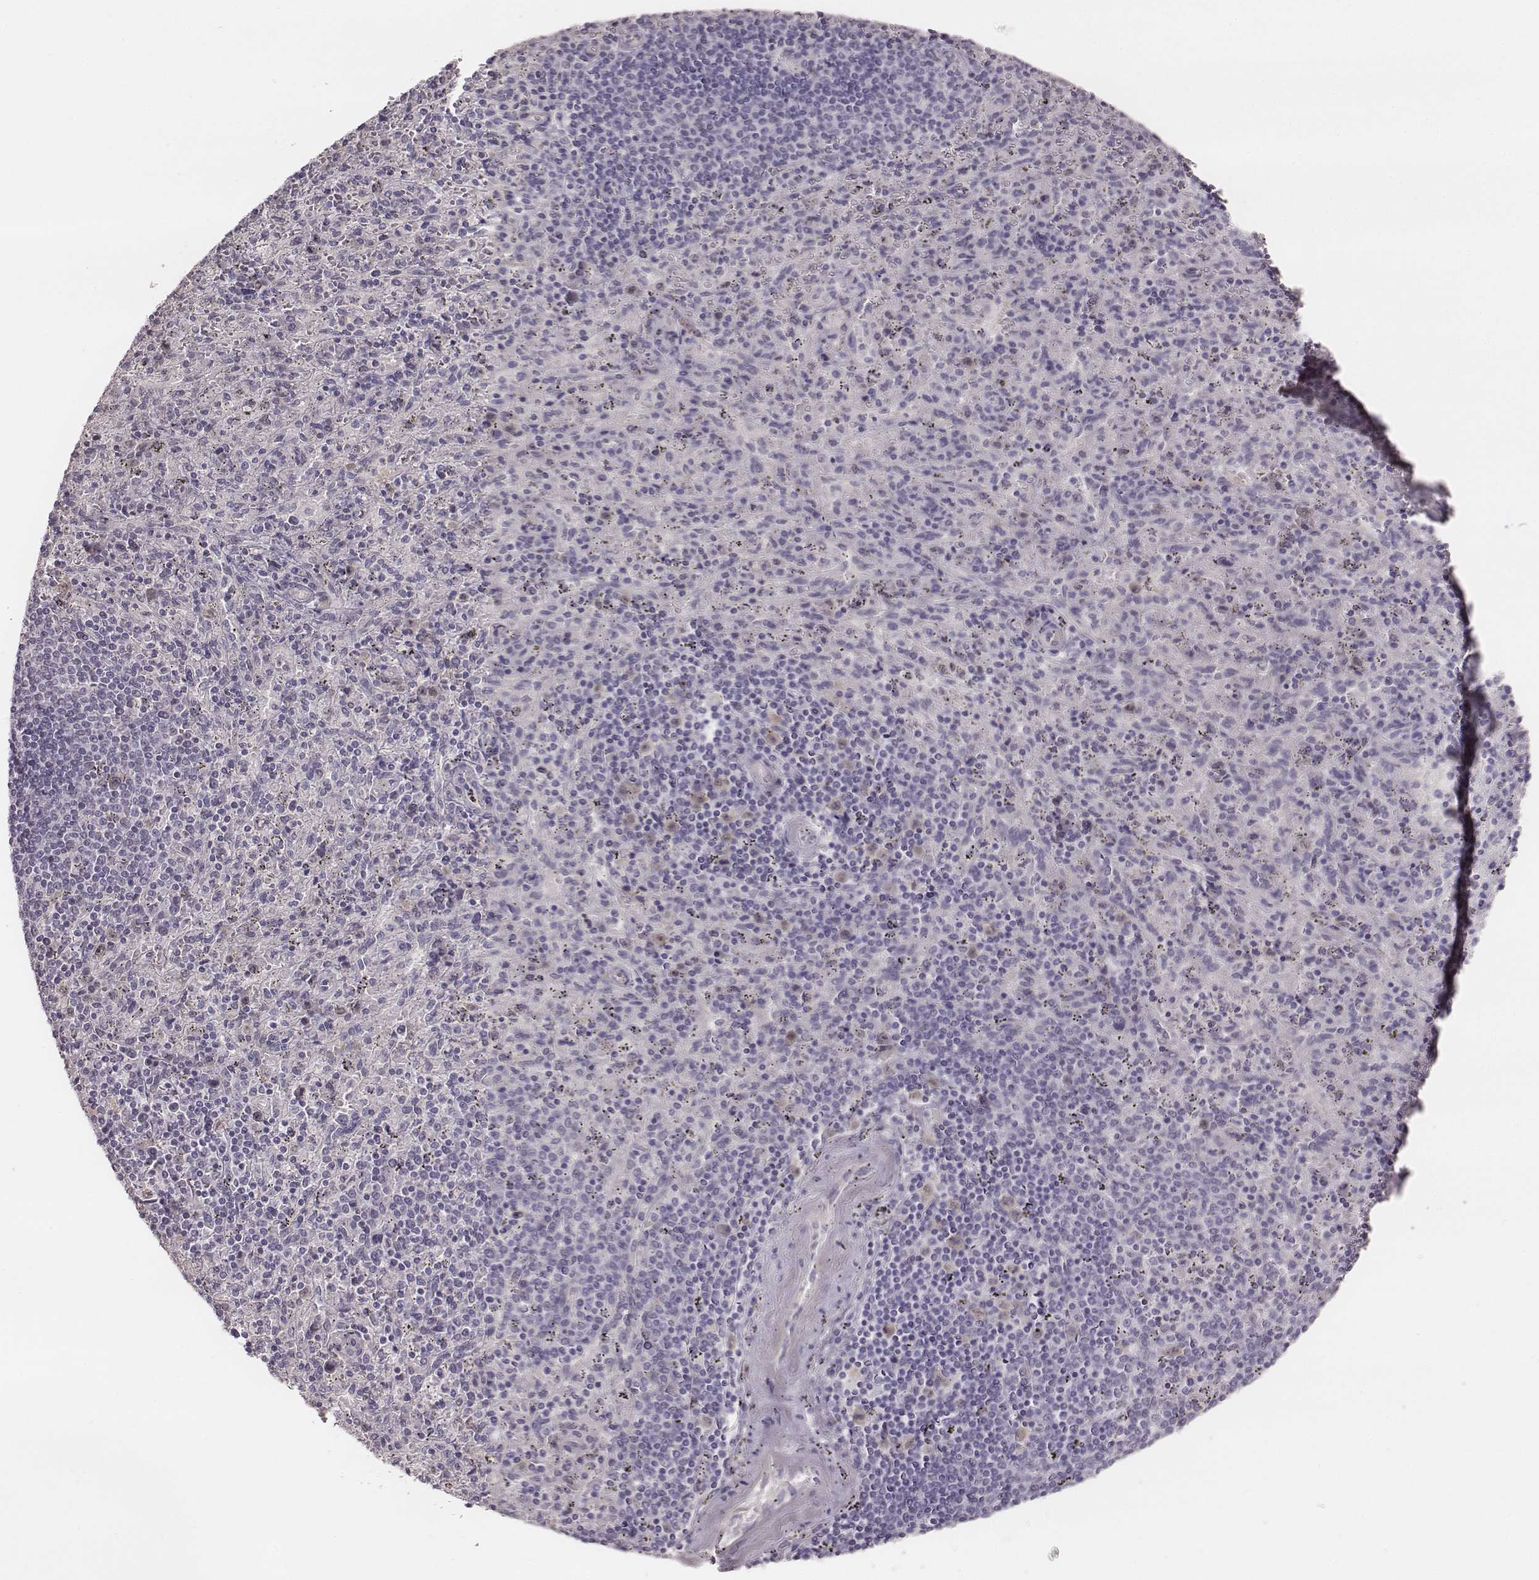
{"staining": {"intensity": "negative", "quantity": "none", "location": "none"}, "tissue": "spleen", "cell_type": "Cells in red pulp", "image_type": "normal", "snomed": [{"axis": "morphology", "description": "Normal tissue, NOS"}, {"axis": "topography", "description": "Spleen"}], "caption": "The micrograph demonstrates no staining of cells in red pulp in normal spleen. (DAB IHC visualized using brightfield microscopy, high magnification).", "gene": "PBK", "patient": {"sex": "male", "age": 57}}